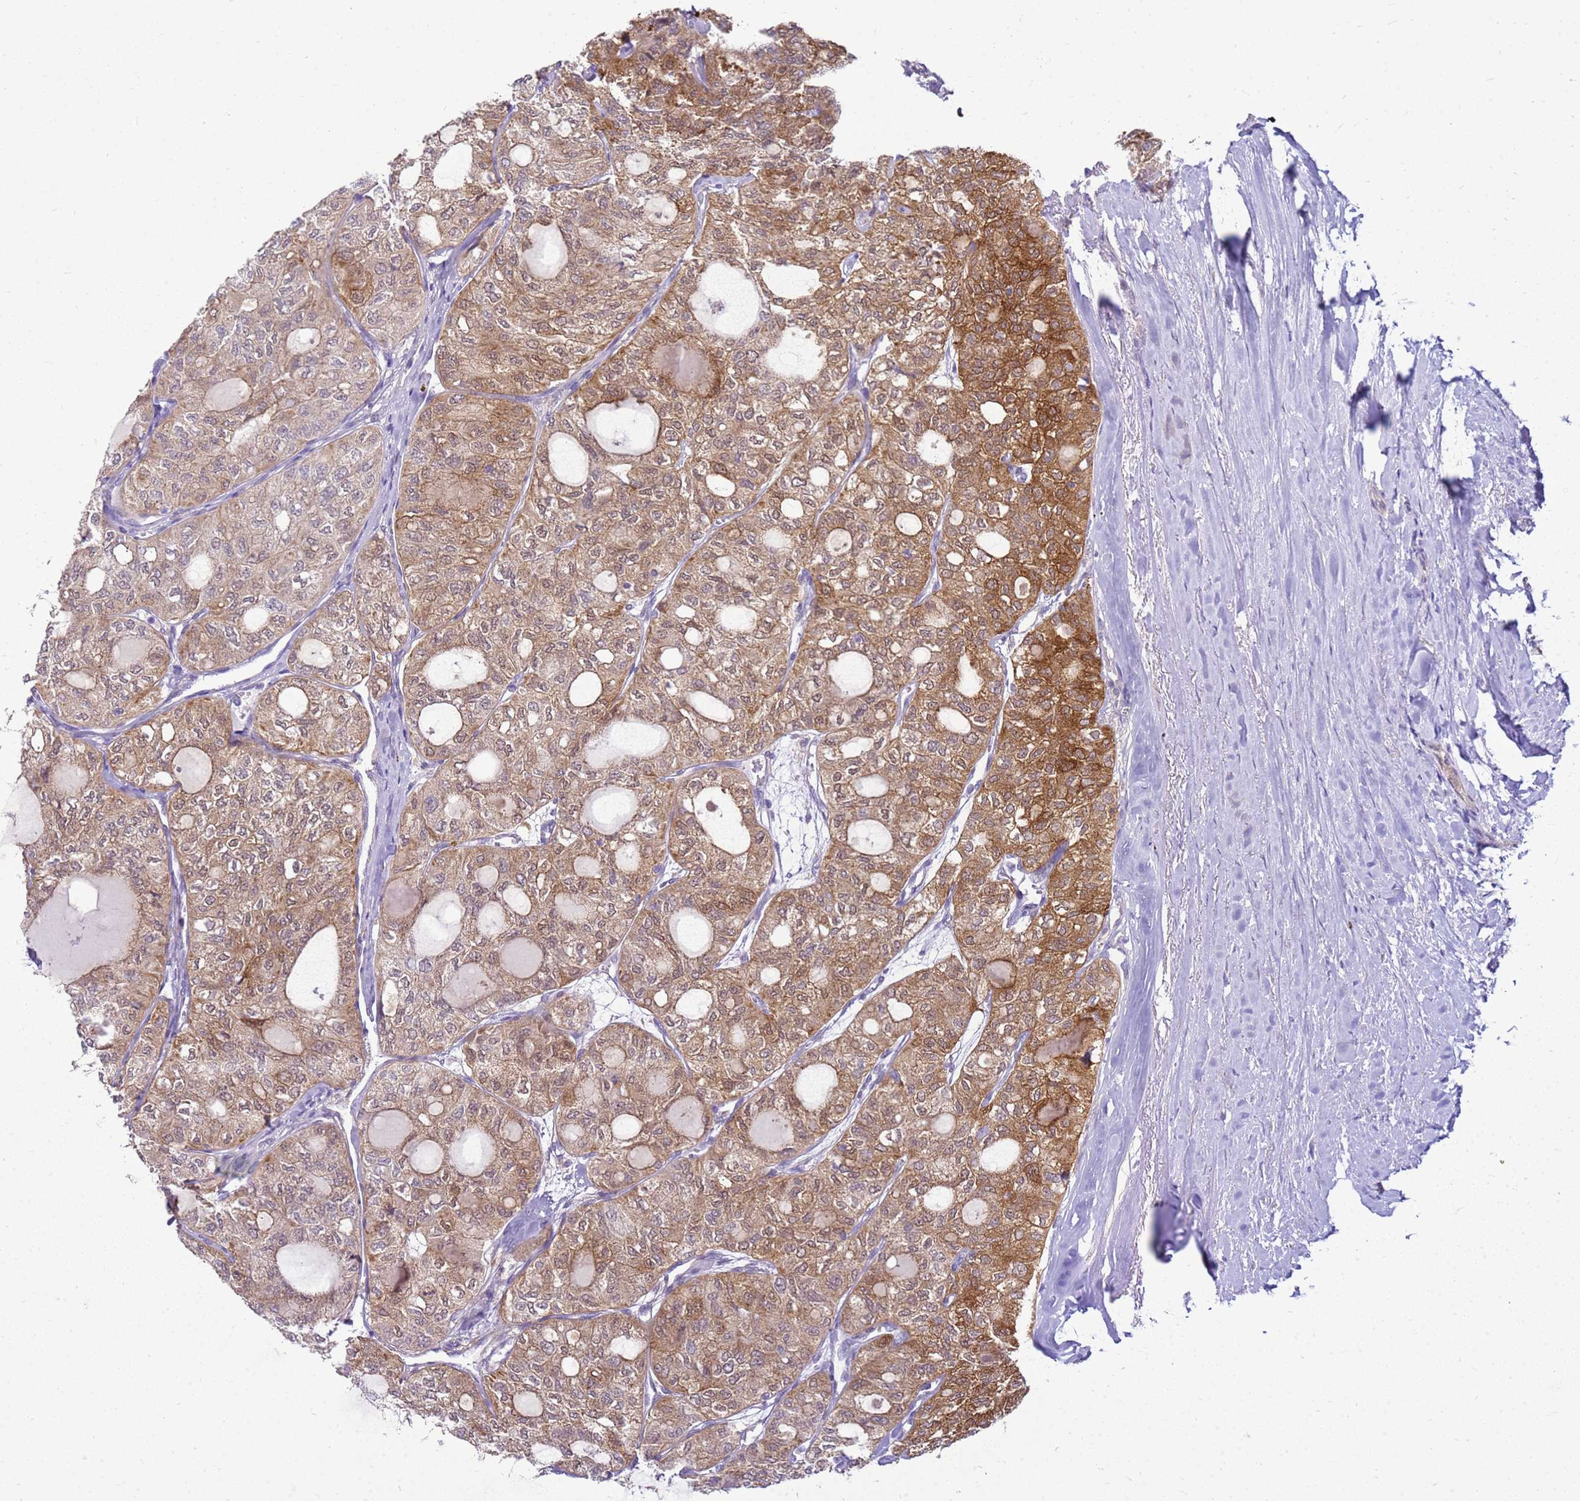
{"staining": {"intensity": "moderate", "quantity": ">75%", "location": "cytoplasmic/membranous"}, "tissue": "thyroid cancer", "cell_type": "Tumor cells", "image_type": "cancer", "snomed": [{"axis": "morphology", "description": "Follicular adenoma carcinoma, NOS"}, {"axis": "topography", "description": "Thyroid gland"}], "caption": "Moderate cytoplasmic/membranous staining for a protein is present in approximately >75% of tumor cells of thyroid cancer using immunohistochemistry.", "gene": "HSPB1", "patient": {"sex": "male", "age": 75}}